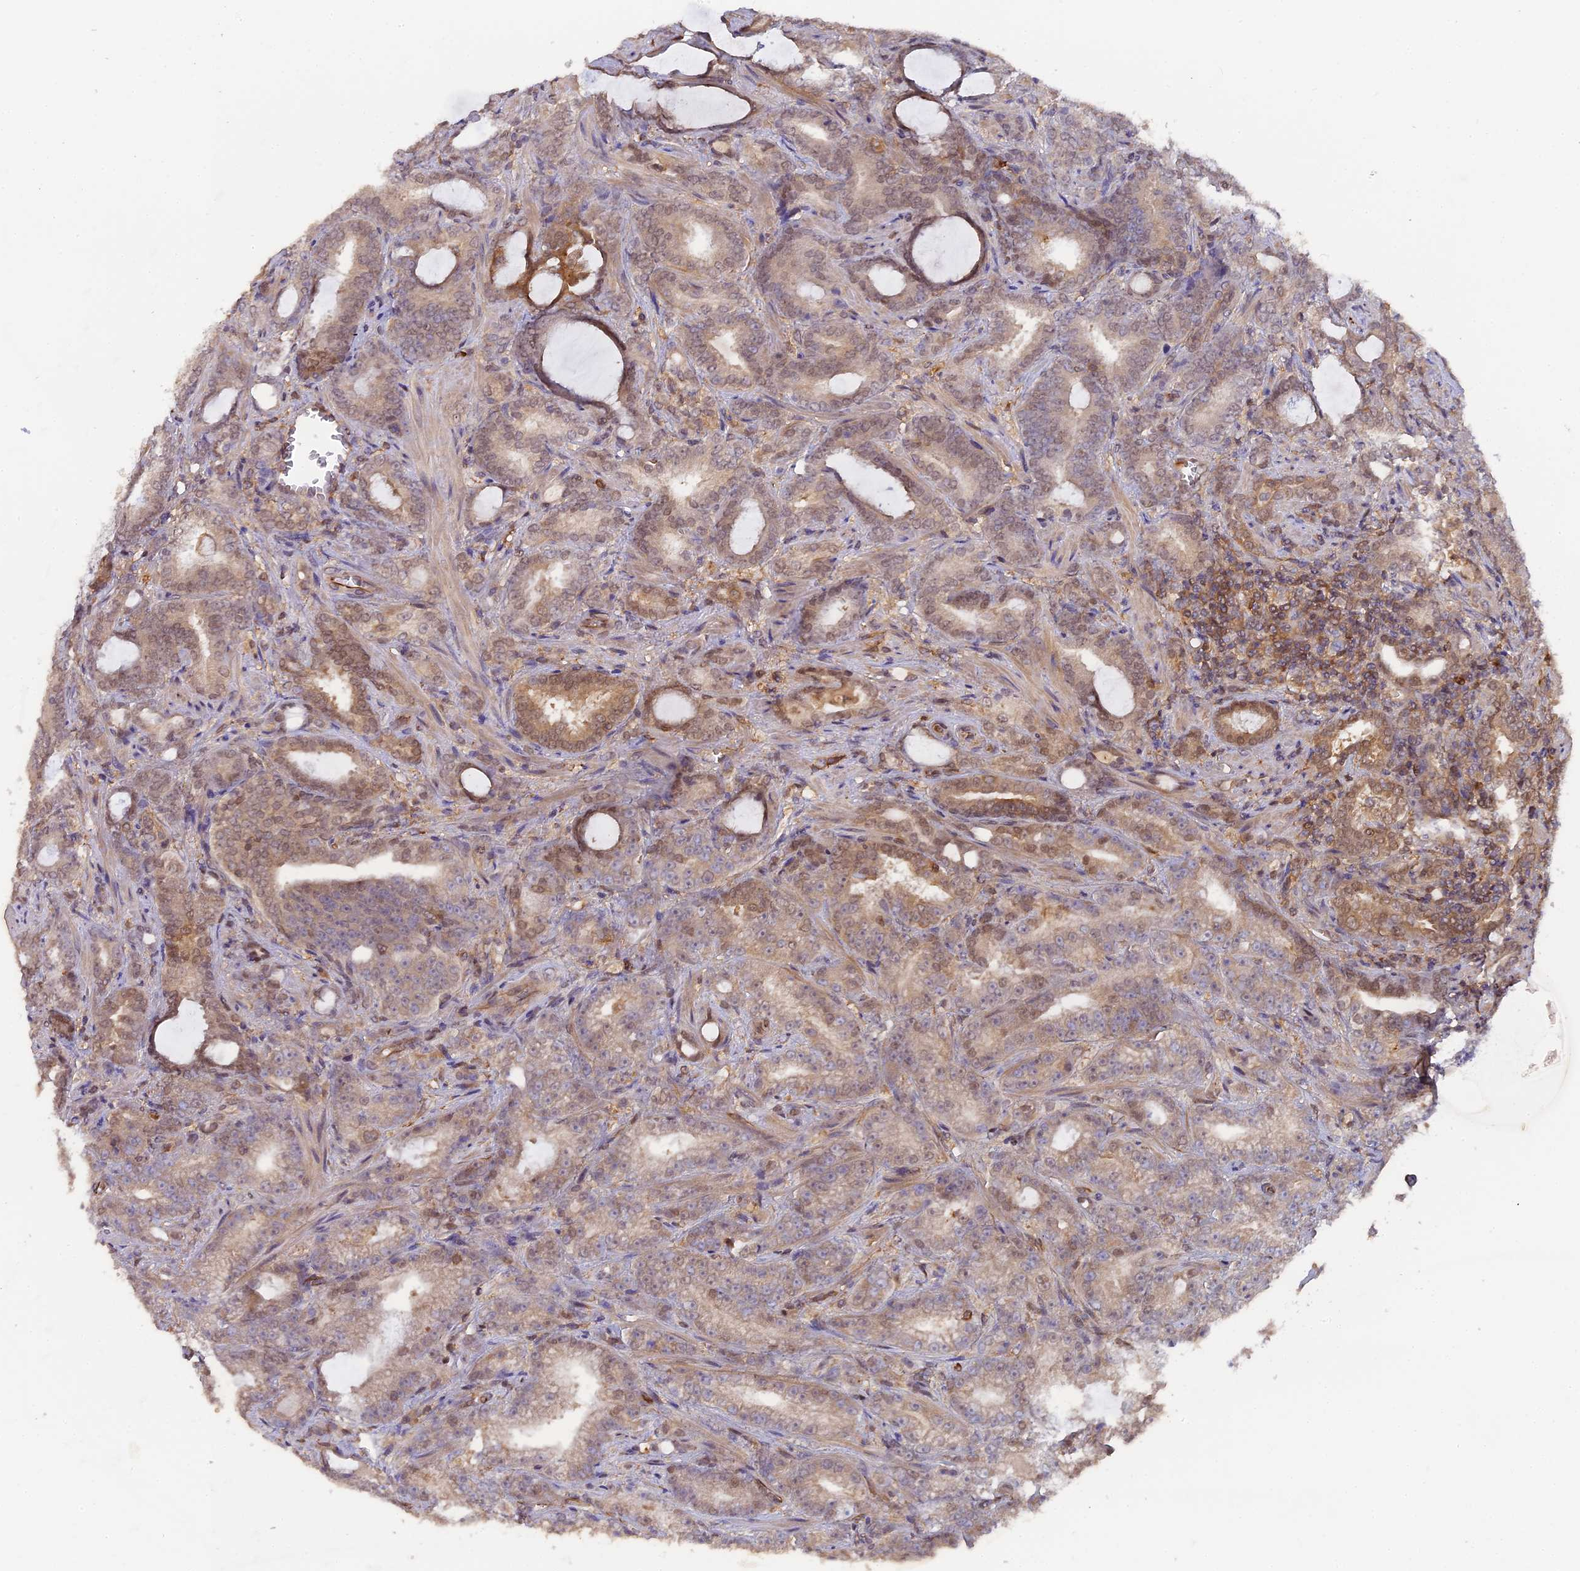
{"staining": {"intensity": "weak", "quantity": "<25%", "location": "cytoplasmic/membranous"}, "tissue": "prostate cancer", "cell_type": "Tumor cells", "image_type": "cancer", "snomed": [{"axis": "morphology", "description": "Adenocarcinoma, High grade"}, {"axis": "topography", "description": "Prostate and seminal vesicle, NOS"}], "caption": "The immunohistochemistry (IHC) image has no significant expression in tumor cells of adenocarcinoma (high-grade) (prostate) tissue.", "gene": "FAM118B", "patient": {"sex": "male", "age": 67}}